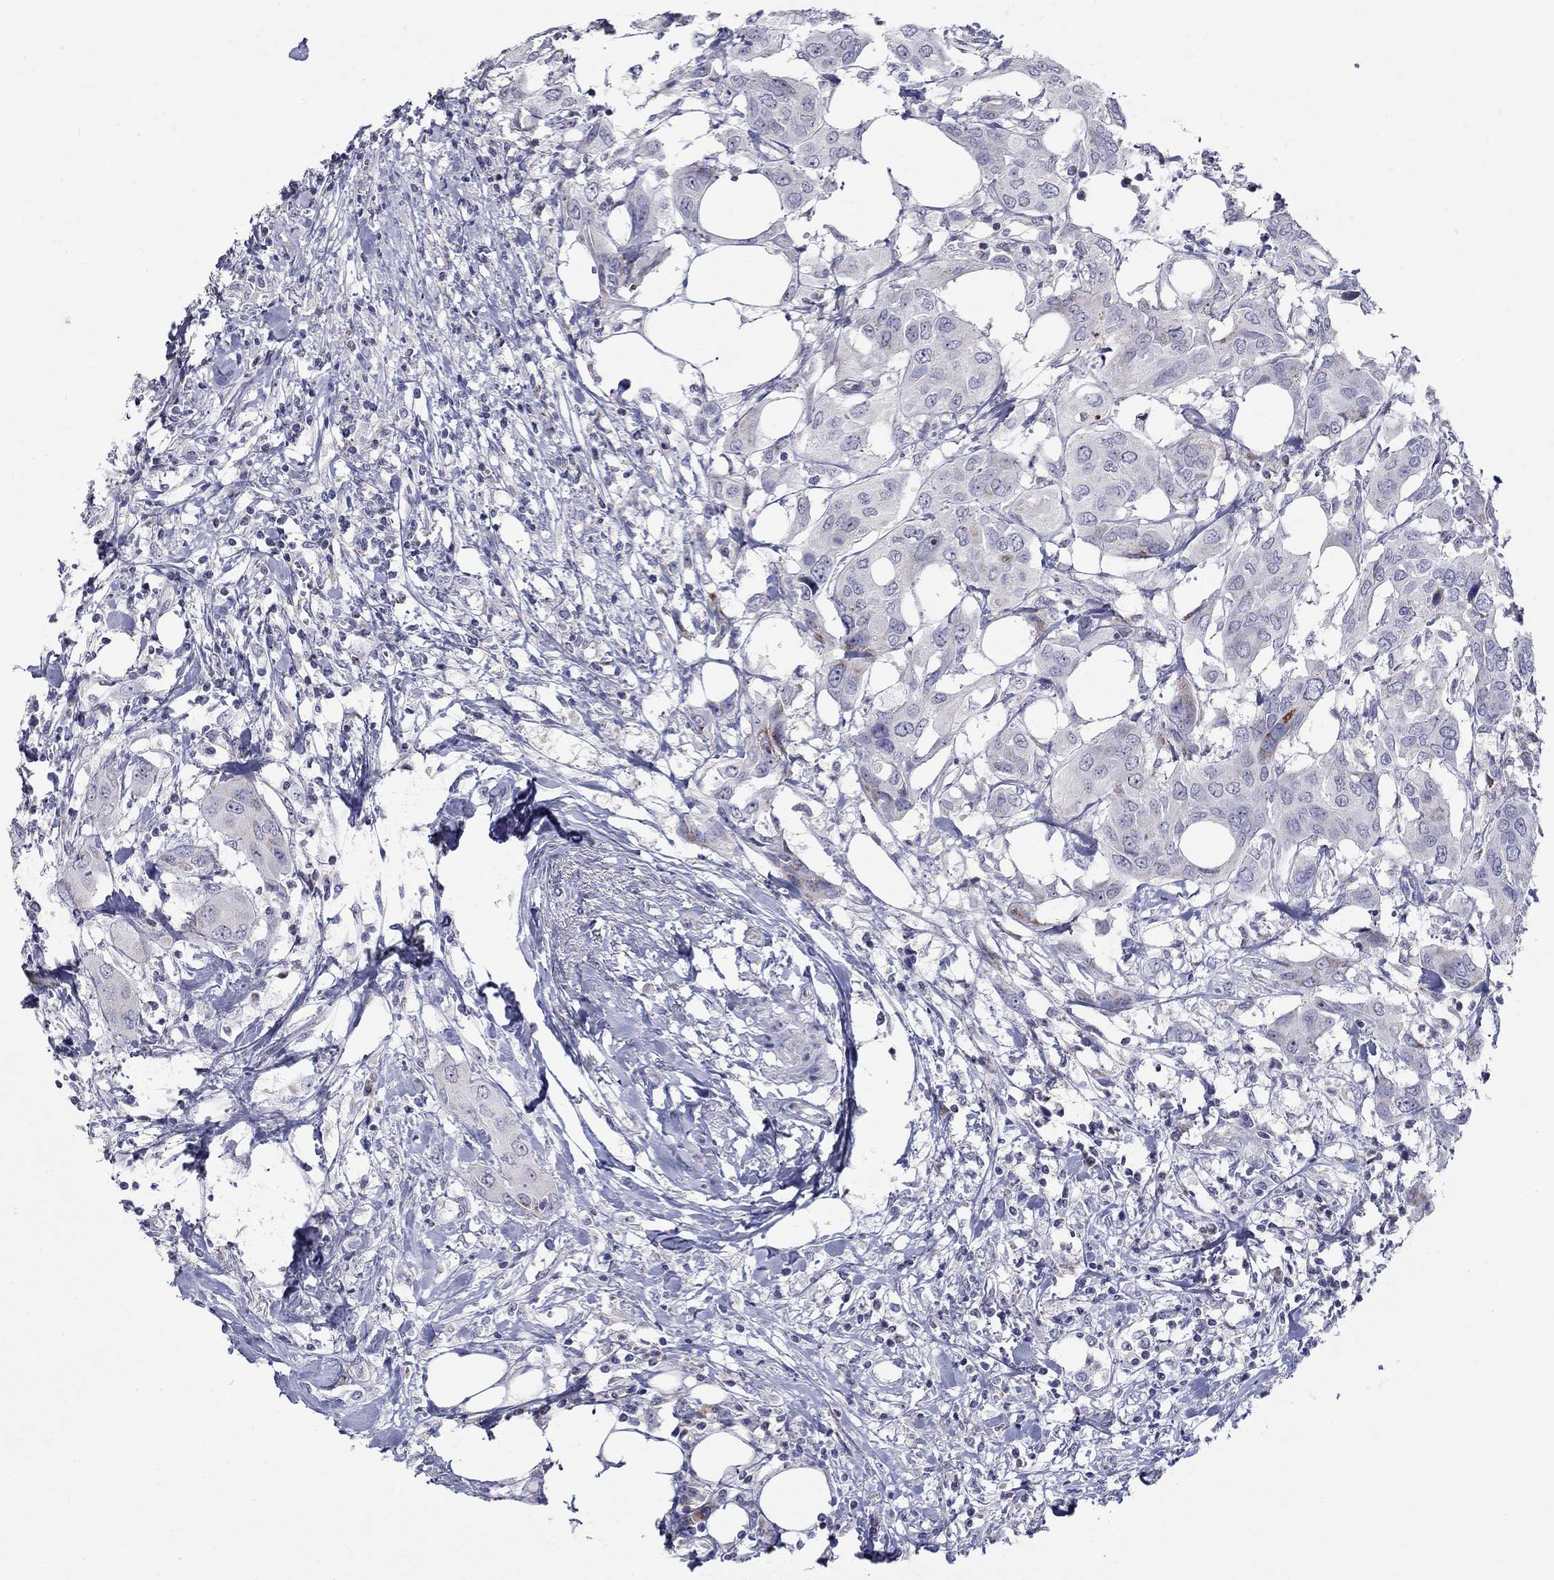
{"staining": {"intensity": "strong", "quantity": "<25%", "location": "cytoplasmic/membranous"}, "tissue": "urothelial cancer", "cell_type": "Tumor cells", "image_type": "cancer", "snomed": [{"axis": "morphology", "description": "Urothelial carcinoma, NOS"}, {"axis": "morphology", "description": "Urothelial carcinoma, High grade"}, {"axis": "topography", "description": "Urinary bladder"}], "caption": "Urothelial cancer stained with DAB (3,3'-diaminobenzidine) immunohistochemistry (IHC) displays medium levels of strong cytoplasmic/membranous staining in about <25% of tumor cells. (Stains: DAB (3,3'-diaminobenzidine) in brown, nuclei in blue, Microscopy: brightfield microscopy at high magnification).", "gene": "HMX2", "patient": {"sex": "male", "age": 63}}